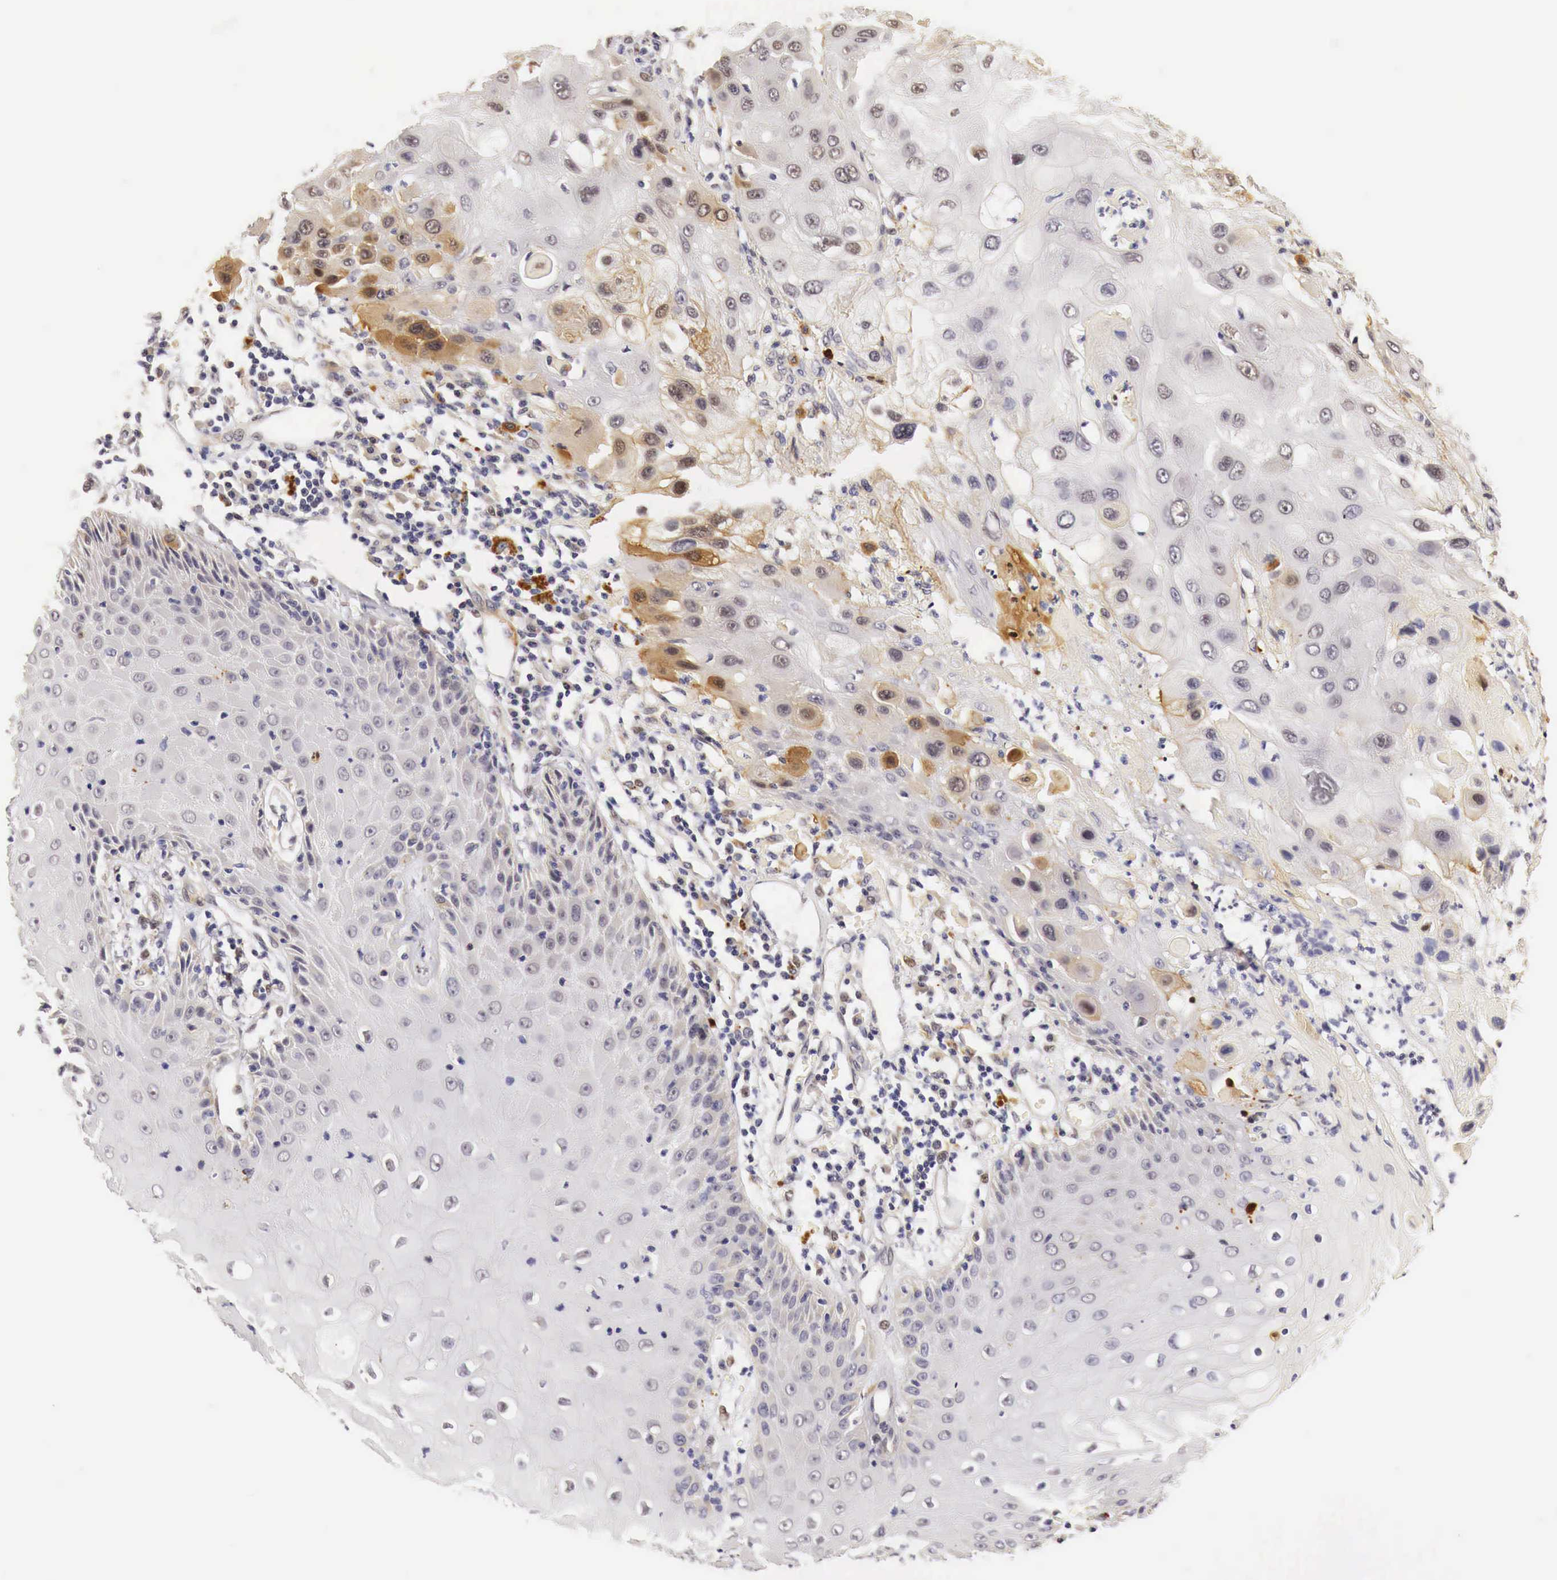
{"staining": {"intensity": "moderate", "quantity": "<25%", "location": "cytoplasmic/membranous"}, "tissue": "skin cancer", "cell_type": "Tumor cells", "image_type": "cancer", "snomed": [{"axis": "morphology", "description": "Squamous cell carcinoma, NOS"}, {"axis": "topography", "description": "Skin"}, {"axis": "topography", "description": "Anal"}], "caption": "This photomicrograph shows IHC staining of human skin squamous cell carcinoma, with low moderate cytoplasmic/membranous positivity in about <25% of tumor cells.", "gene": "CASP3", "patient": {"sex": "male", "age": 61}}